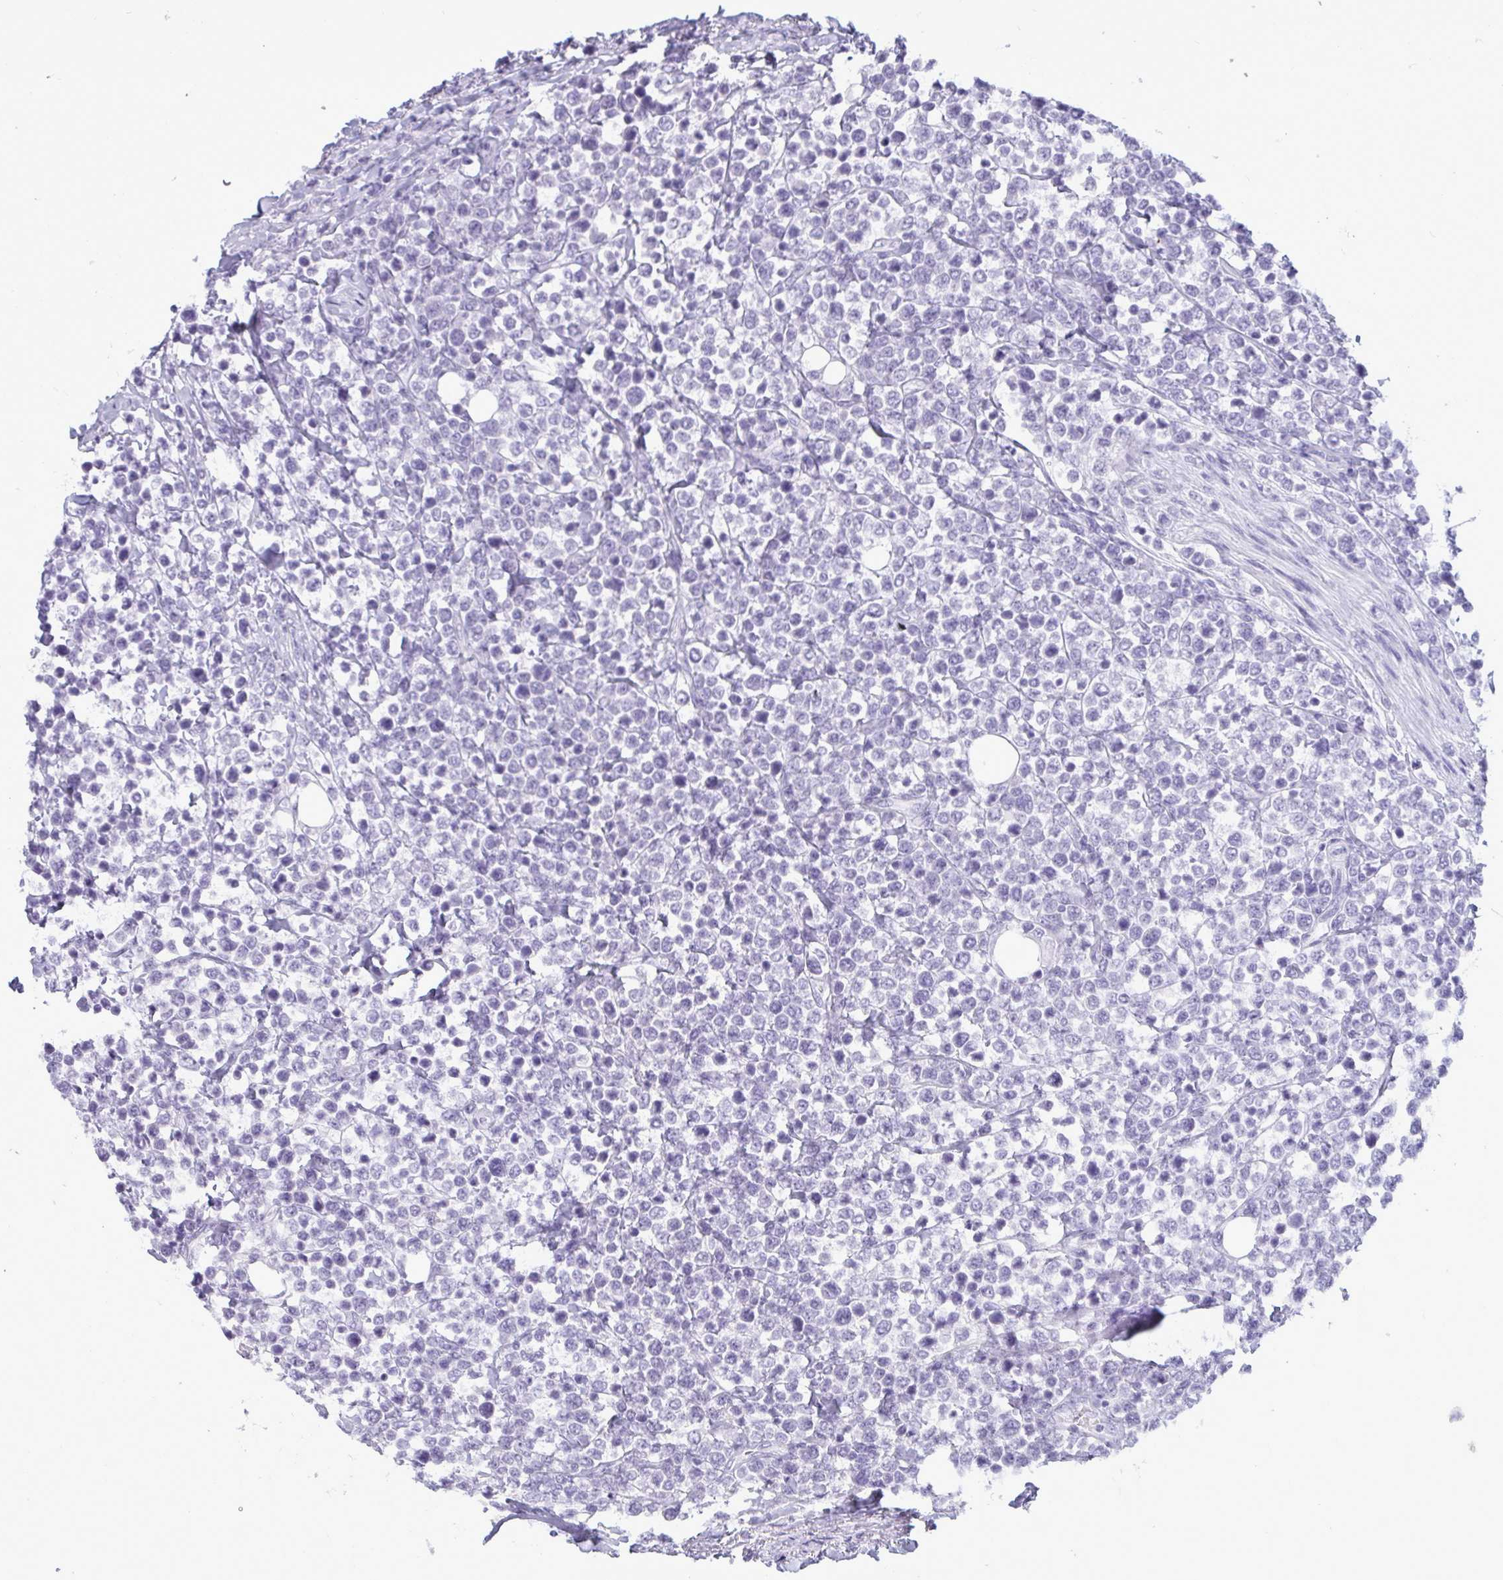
{"staining": {"intensity": "negative", "quantity": "none", "location": "none"}, "tissue": "lymphoma", "cell_type": "Tumor cells", "image_type": "cancer", "snomed": [{"axis": "morphology", "description": "Malignant lymphoma, non-Hodgkin's type, High grade"}, {"axis": "topography", "description": "Soft tissue"}], "caption": "IHC of malignant lymphoma, non-Hodgkin's type (high-grade) reveals no staining in tumor cells.", "gene": "BBS10", "patient": {"sex": "female", "age": 56}}